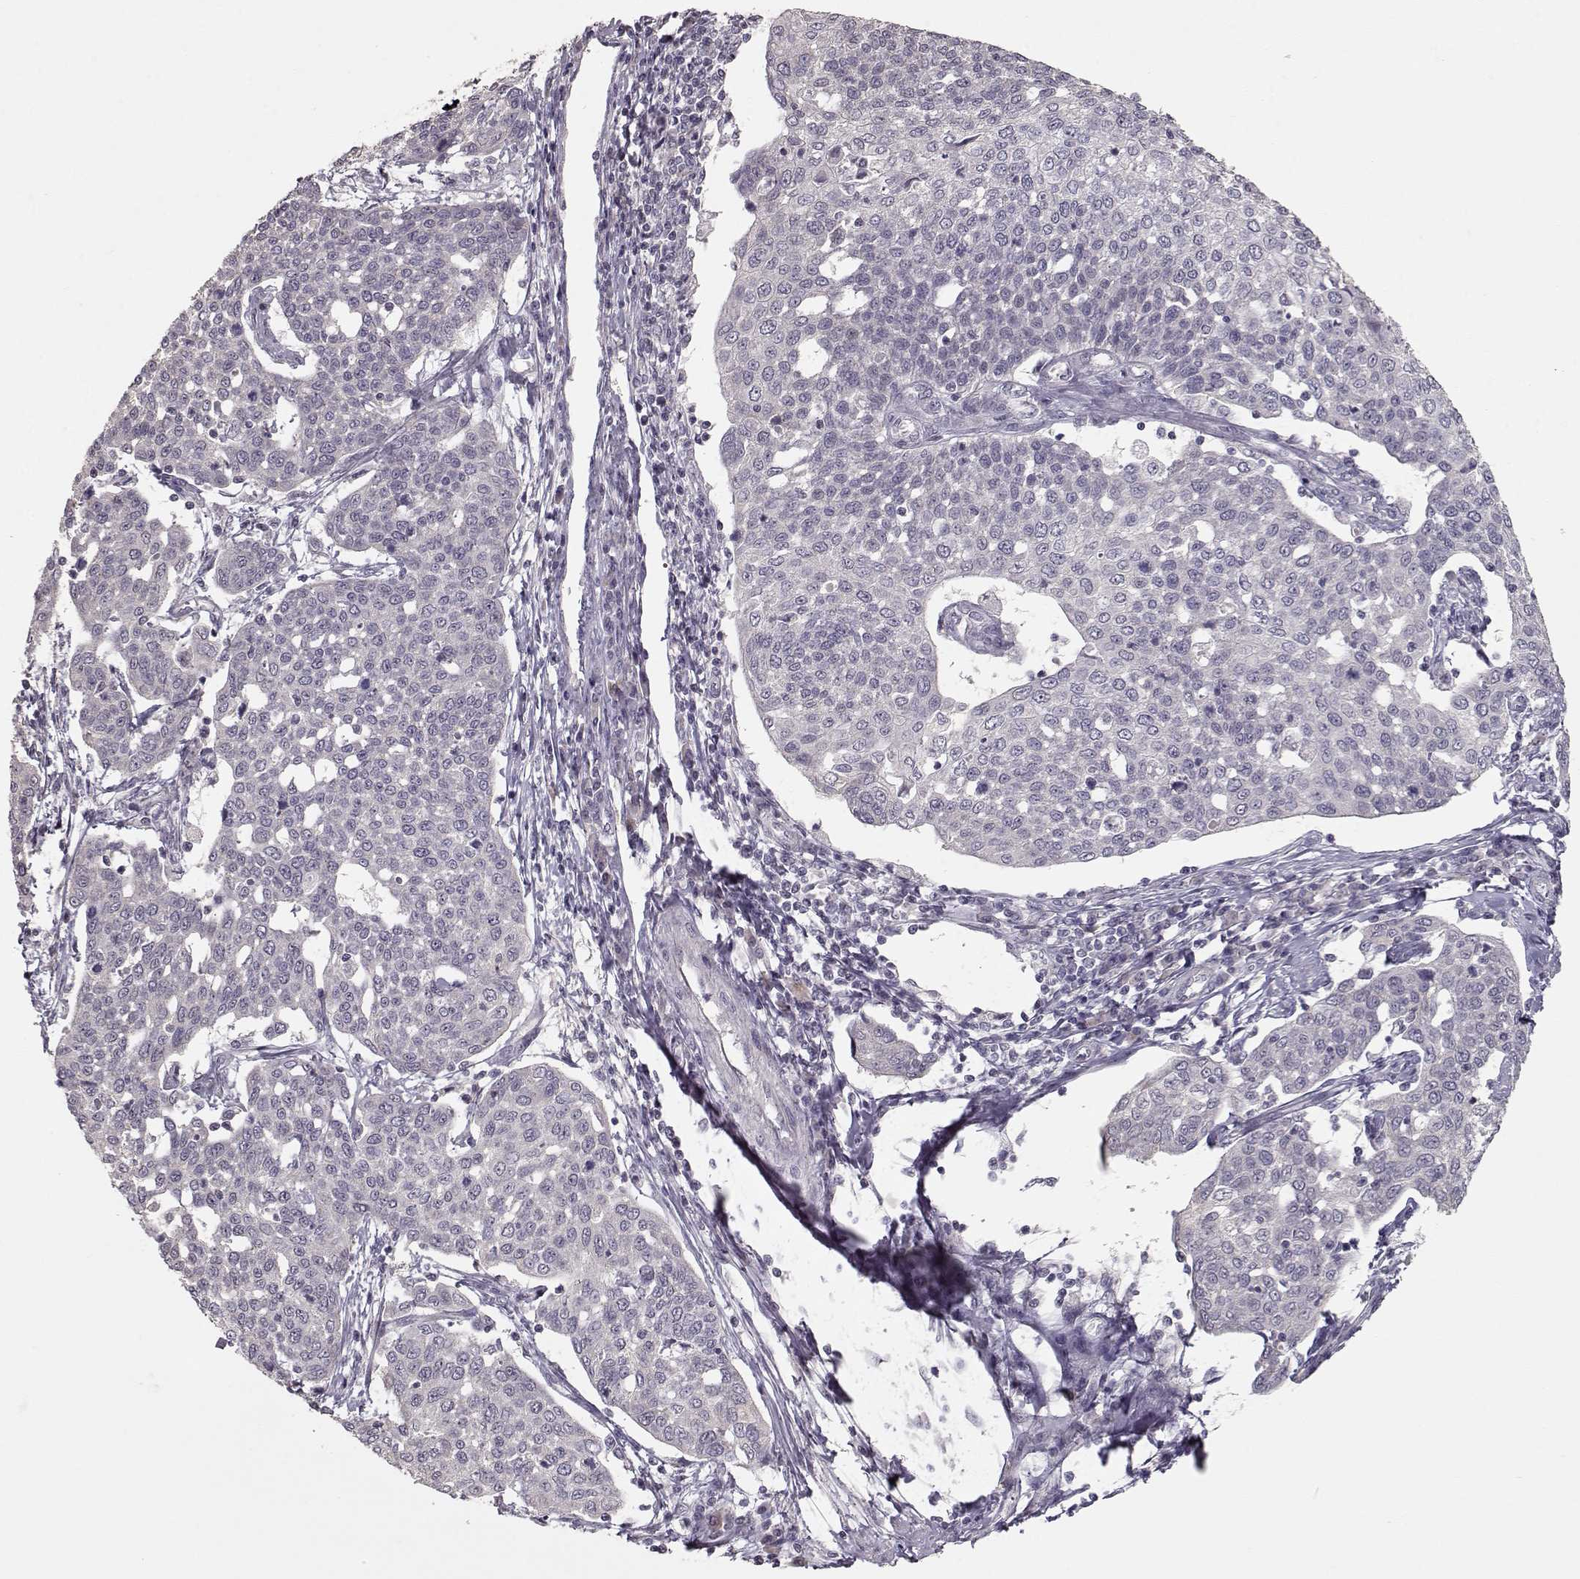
{"staining": {"intensity": "negative", "quantity": "none", "location": "none"}, "tissue": "cervical cancer", "cell_type": "Tumor cells", "image_type": "cancer", "snomed": [{"axis": "morphology", "description": "Squamous cell carcinoma, NOS"}, {"axis": "topography", "description": "Cervix"}], "caption": "This histopathology image is of squamous cell carcinoma (cervical) stained with IHC to label a protein in brown with the nuclei are counter-stained blue. There is no staining in tumor cells.", "gene": "PNMT", "patient": {"sex": "female", "age": 34}}